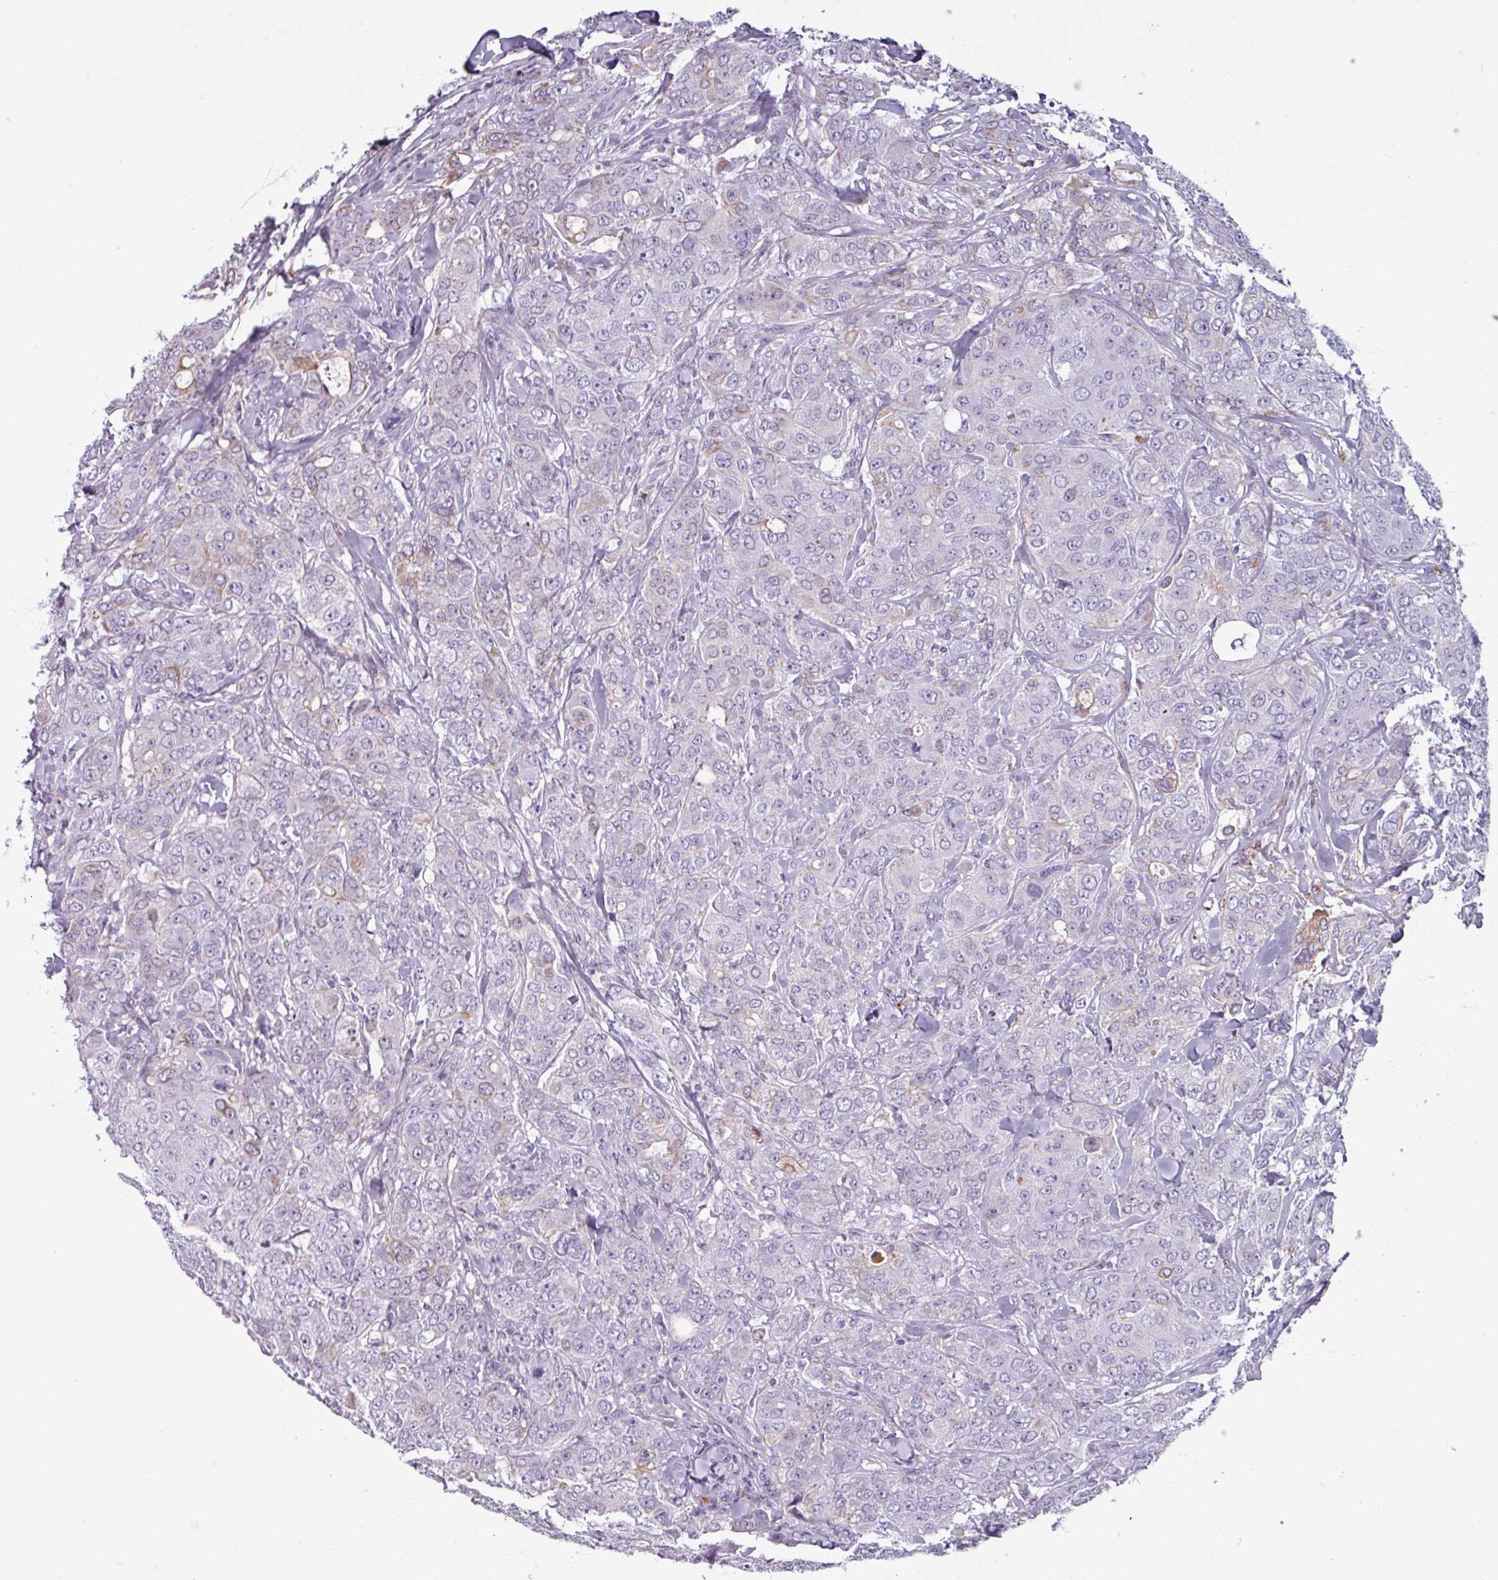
{"staining": {"intensity": "weak", "quantity": "<25%", "location": "cytoplasmic/membranous"}, "tissue": "breast cancer", "cell_type": "Tumor cells", "image_type": "cancer", "snomed": [{"axis": "morphology", "description": "Duct carcinoma"}, {"axis": "topography", "description": "Breast"}], "caption": "Tumor cells show no significant protein expression in breast cancer.", "gene": "SPESP1", "patient": {"sex": "female", "age": 43}}